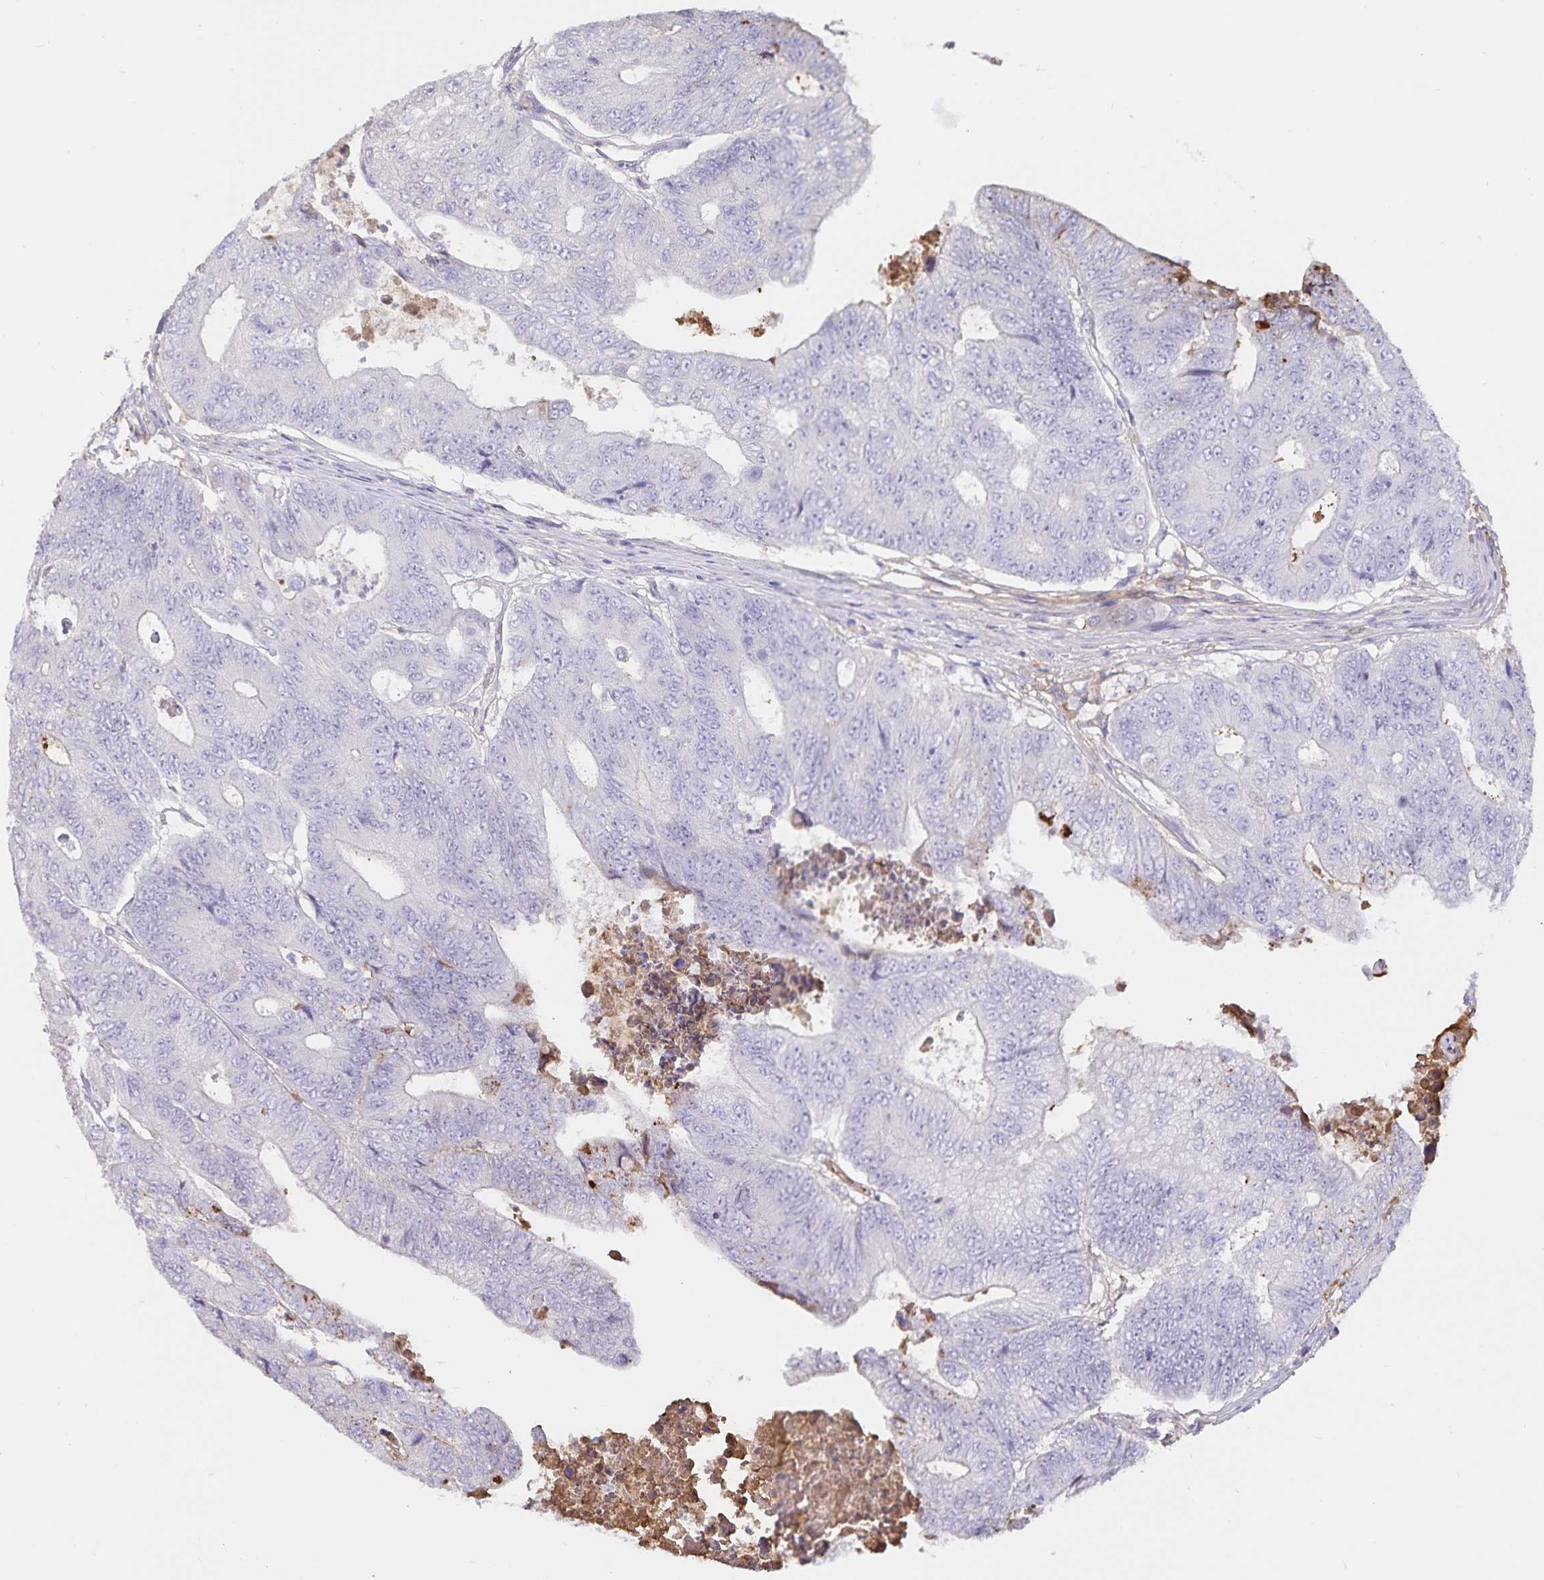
{"staining": {"intensity": "negative", "quantity": "none", "location": "none"}, "tissue": "colorectal cancer", "cell_type": "Tumor cells", "image_type": "cancer", "snomed": [{"axis": "morphology", "description": "Adenocarcinoma, NOS"}, {"axis": "topography", "description": "Colon"}], "caption": "Histopathology image shows no protein staining in tumor cells of adenocarcinoma (colorectal) tissue.", "gene": "FGG", "patient": {"sex": "female", "age": 48}}